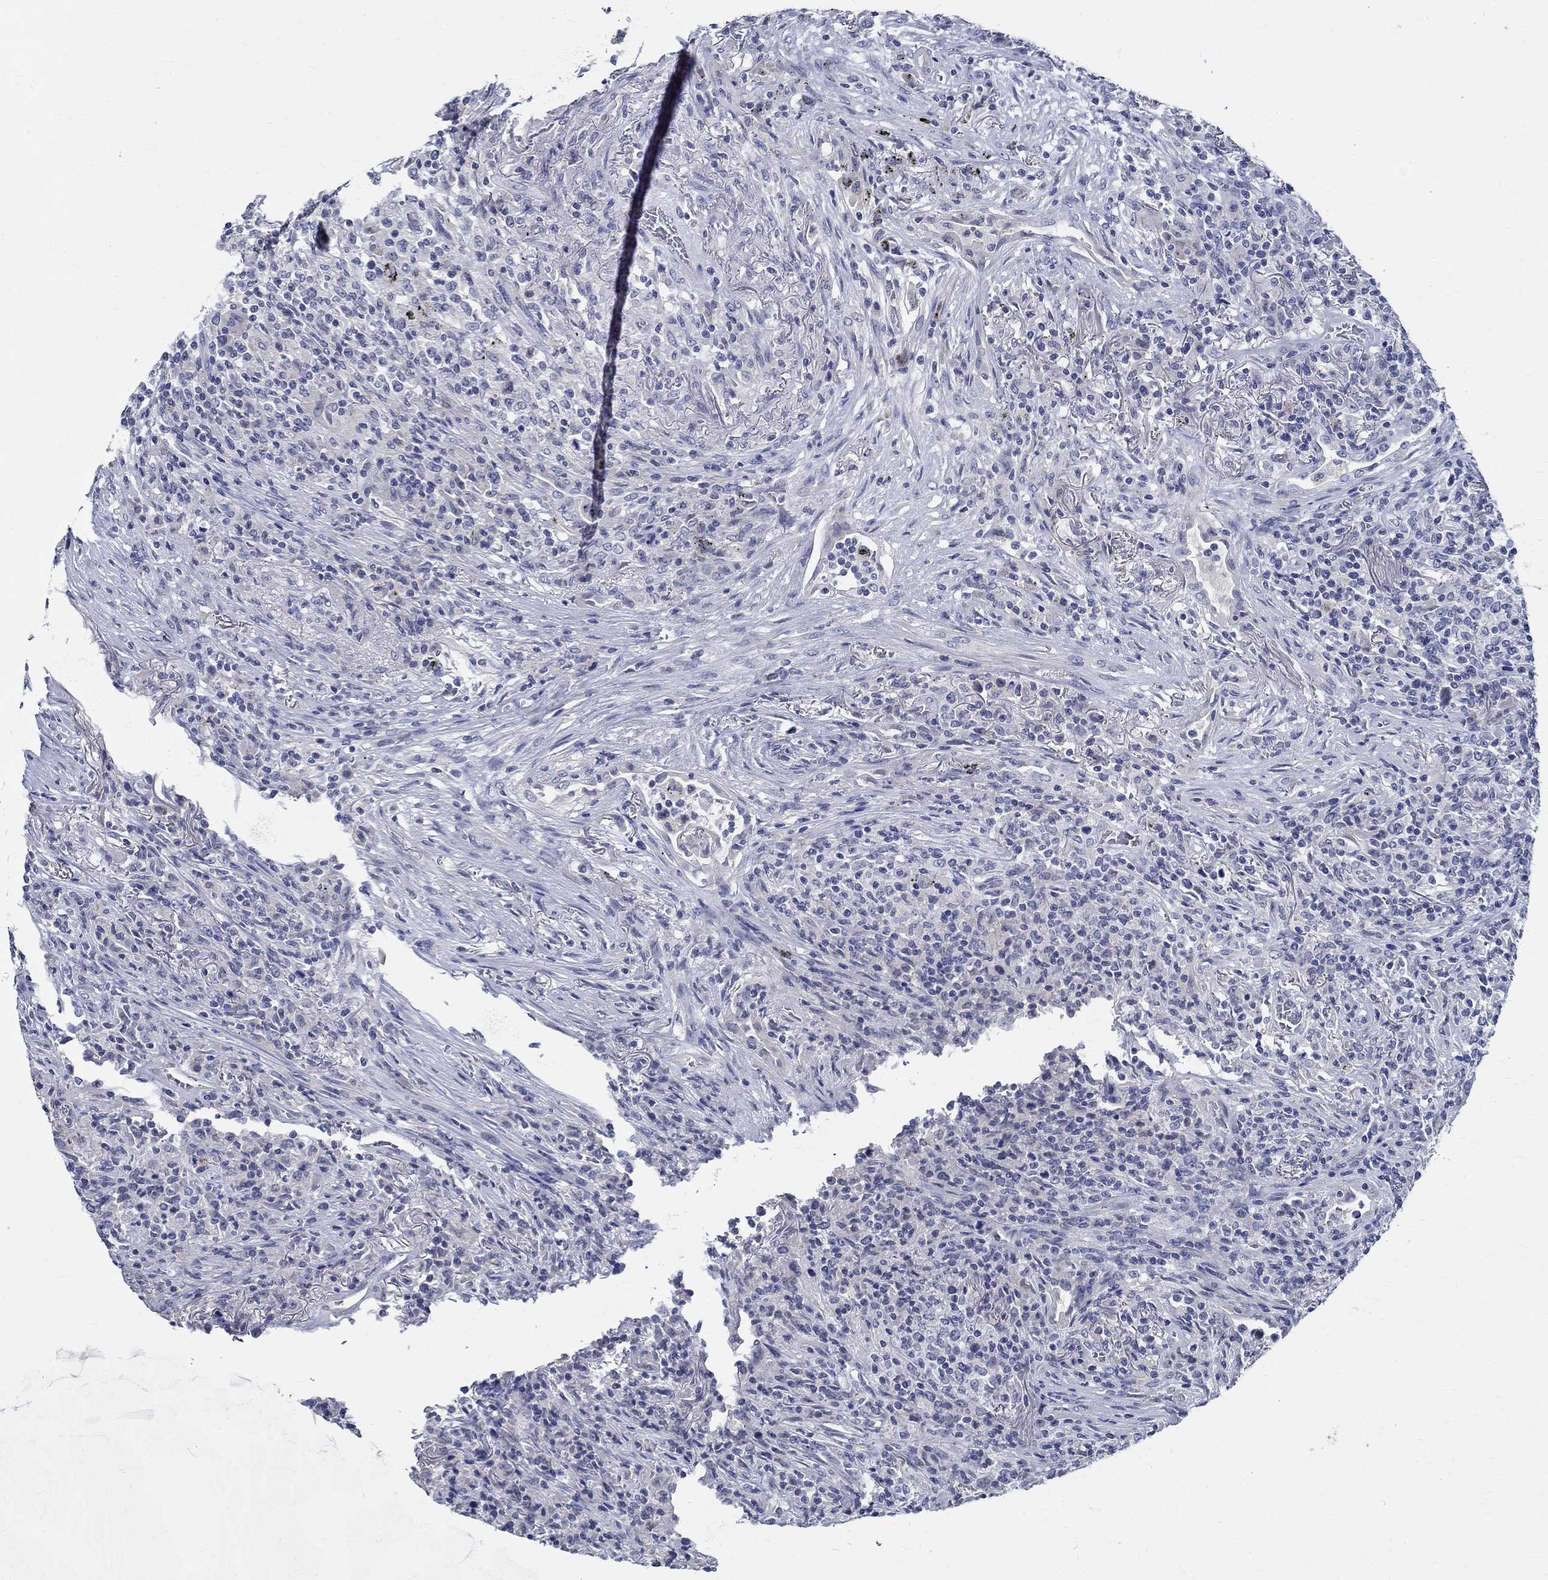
{"staining": {"intensity": "negative", "quantity": "none", "location": "none"}, "tissue": "lymphoma", "cell_type": "Tumor cells", "image_type": "cancer", "snomed": [{"axis": "morphology", "description": "Malignant lymphoma, non-Hodgkin's type, High grade"}, {"axis": "topography", "description": "Lung"}], "caption": "Lymphoma stained for a protein using IHC shows no positivity tumor cells.", "gene": "CETN1", "patient": {"sex": "male", "age": 79}}